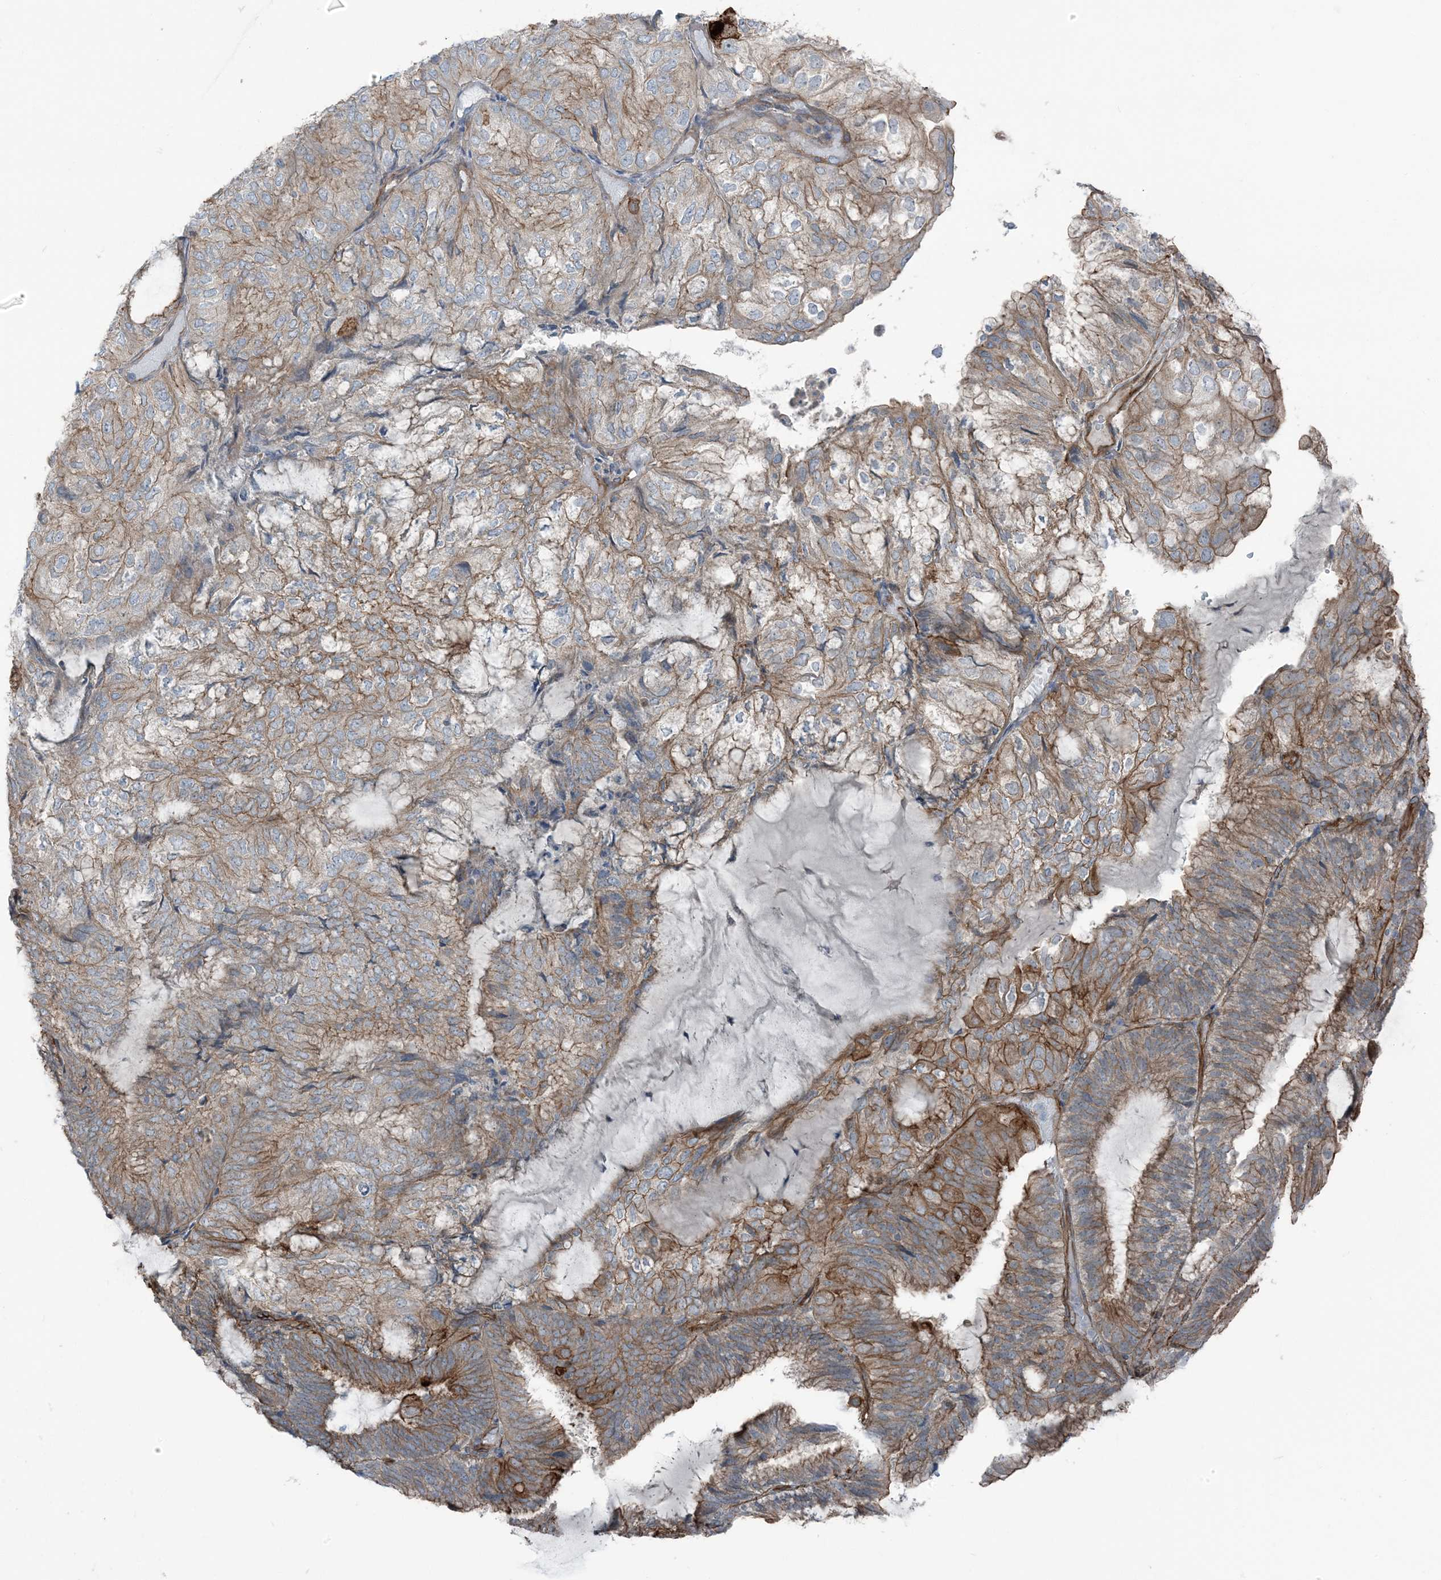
{"staining": {"intensity": "moderate", "quantity": "25%-75%", "location": "cytoplasmic/membranous"}, "tissue": "endometrial cancer", "cell_type": "Tumor cells", "image_type": "cancer", "snomed": [{"axis": "morphology", "description": "Adenocarcinoma, NOS"}, {"axis": "topography", "description": "Endometrium"}], "caption": "Immunohistochemistry histopathology image of endometrial cancer stained for a protein (brown), which shows medium levels of moderate cytoplasmic/membranous expression in approximately 25%-75% of tumor cells.", "gene": "ZFP90", "patient": {"sex": "female", "age": 81}}